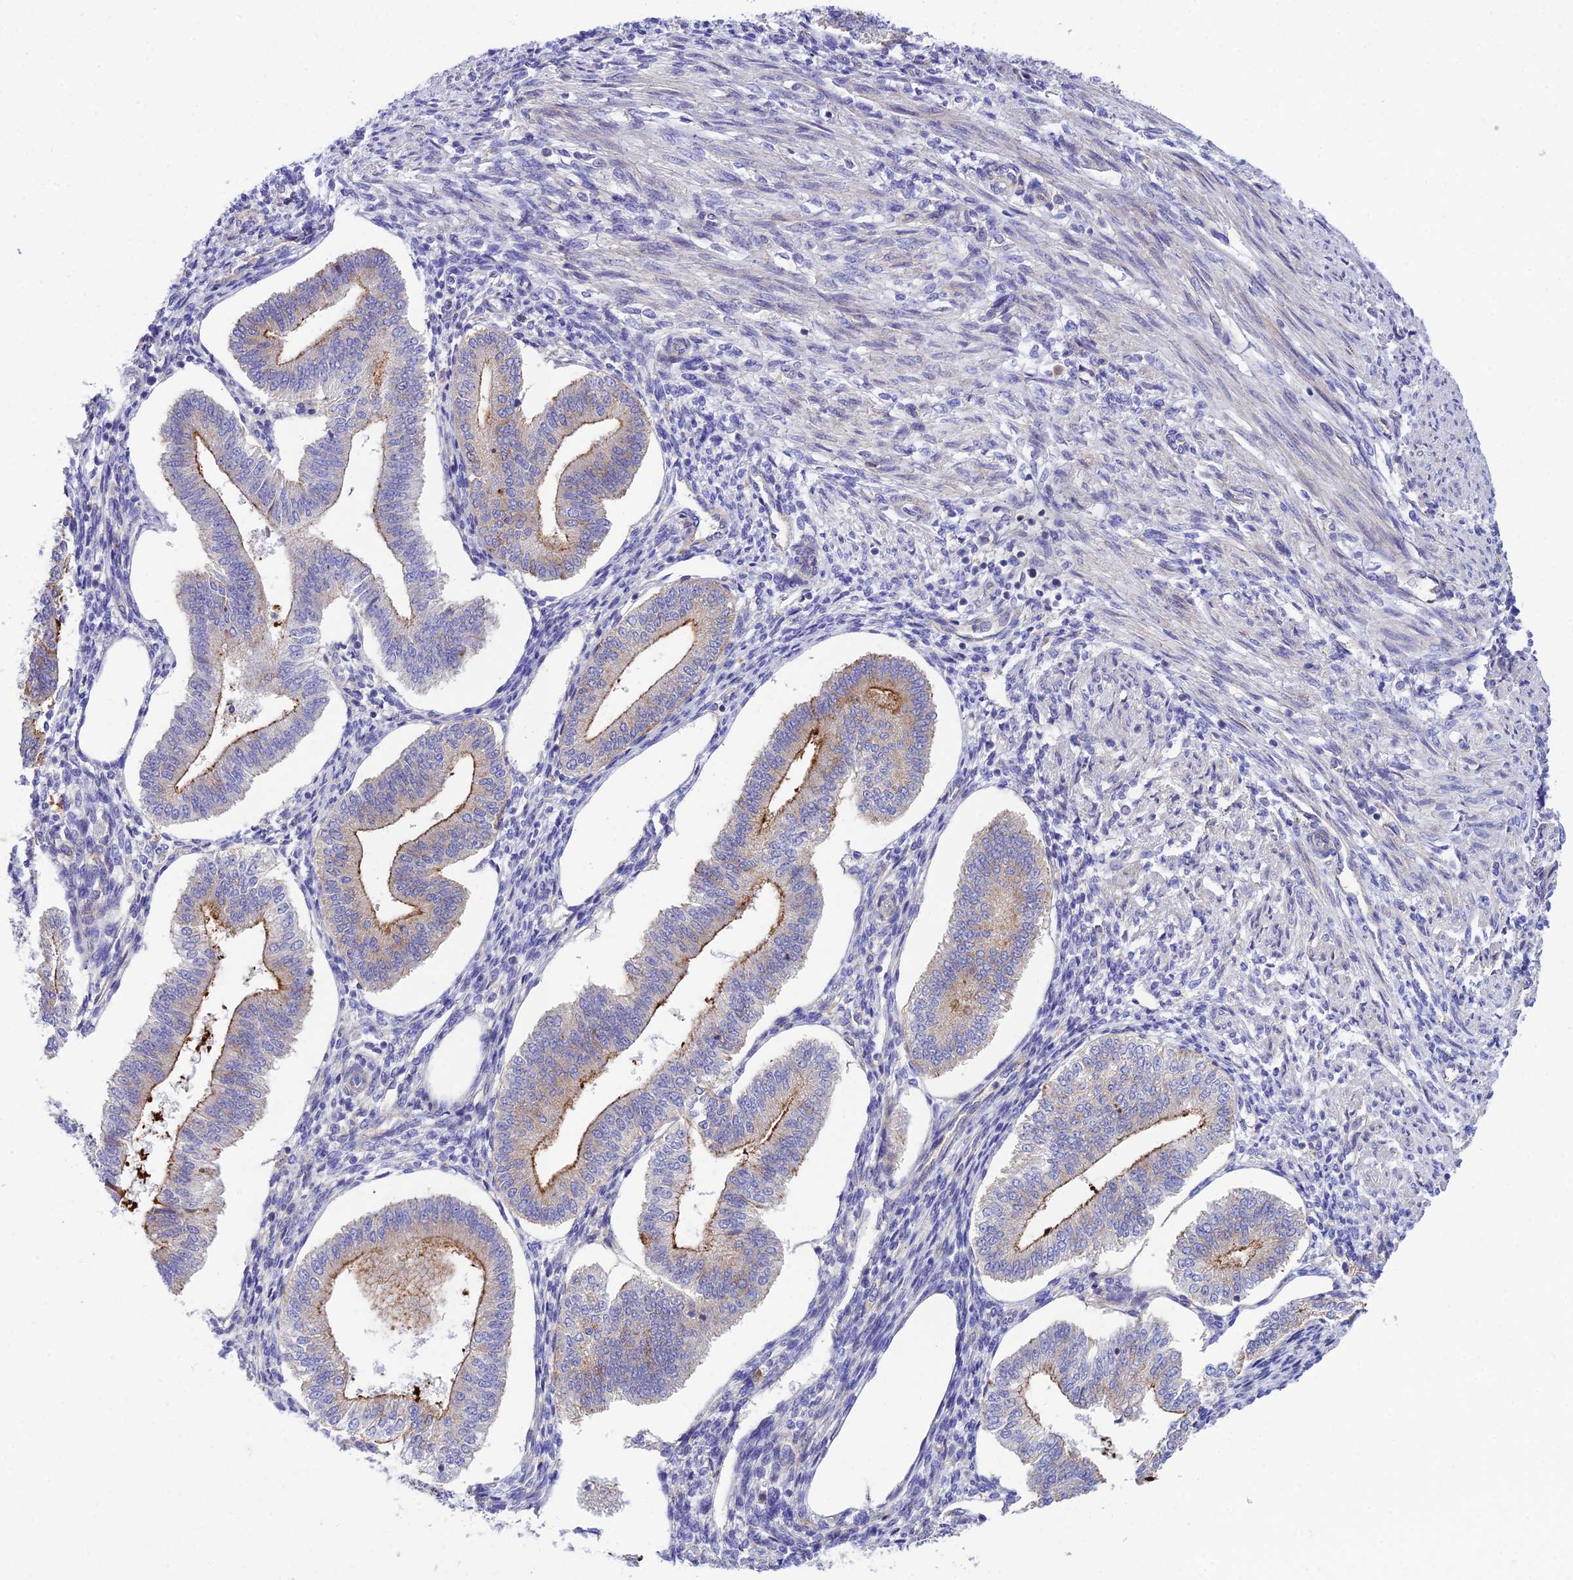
{"staining": {"intensity": "negative", "quantity": "none", "location": "none"}, "tissue": "endometrium", "cell_type": "Cells in endometrial stroma", "image_type": "normal", "snomed": [{"axis": "morphology", "description": "Normal tissue, NOS"}, {"axis": "topography", "description": "Endometrium"}], "caption": "IHC of benign endometrium shows no expression in cells in endometrial stroma.", "gene": "CCDC157", "patient": {"sex": "female", "age": 34}}